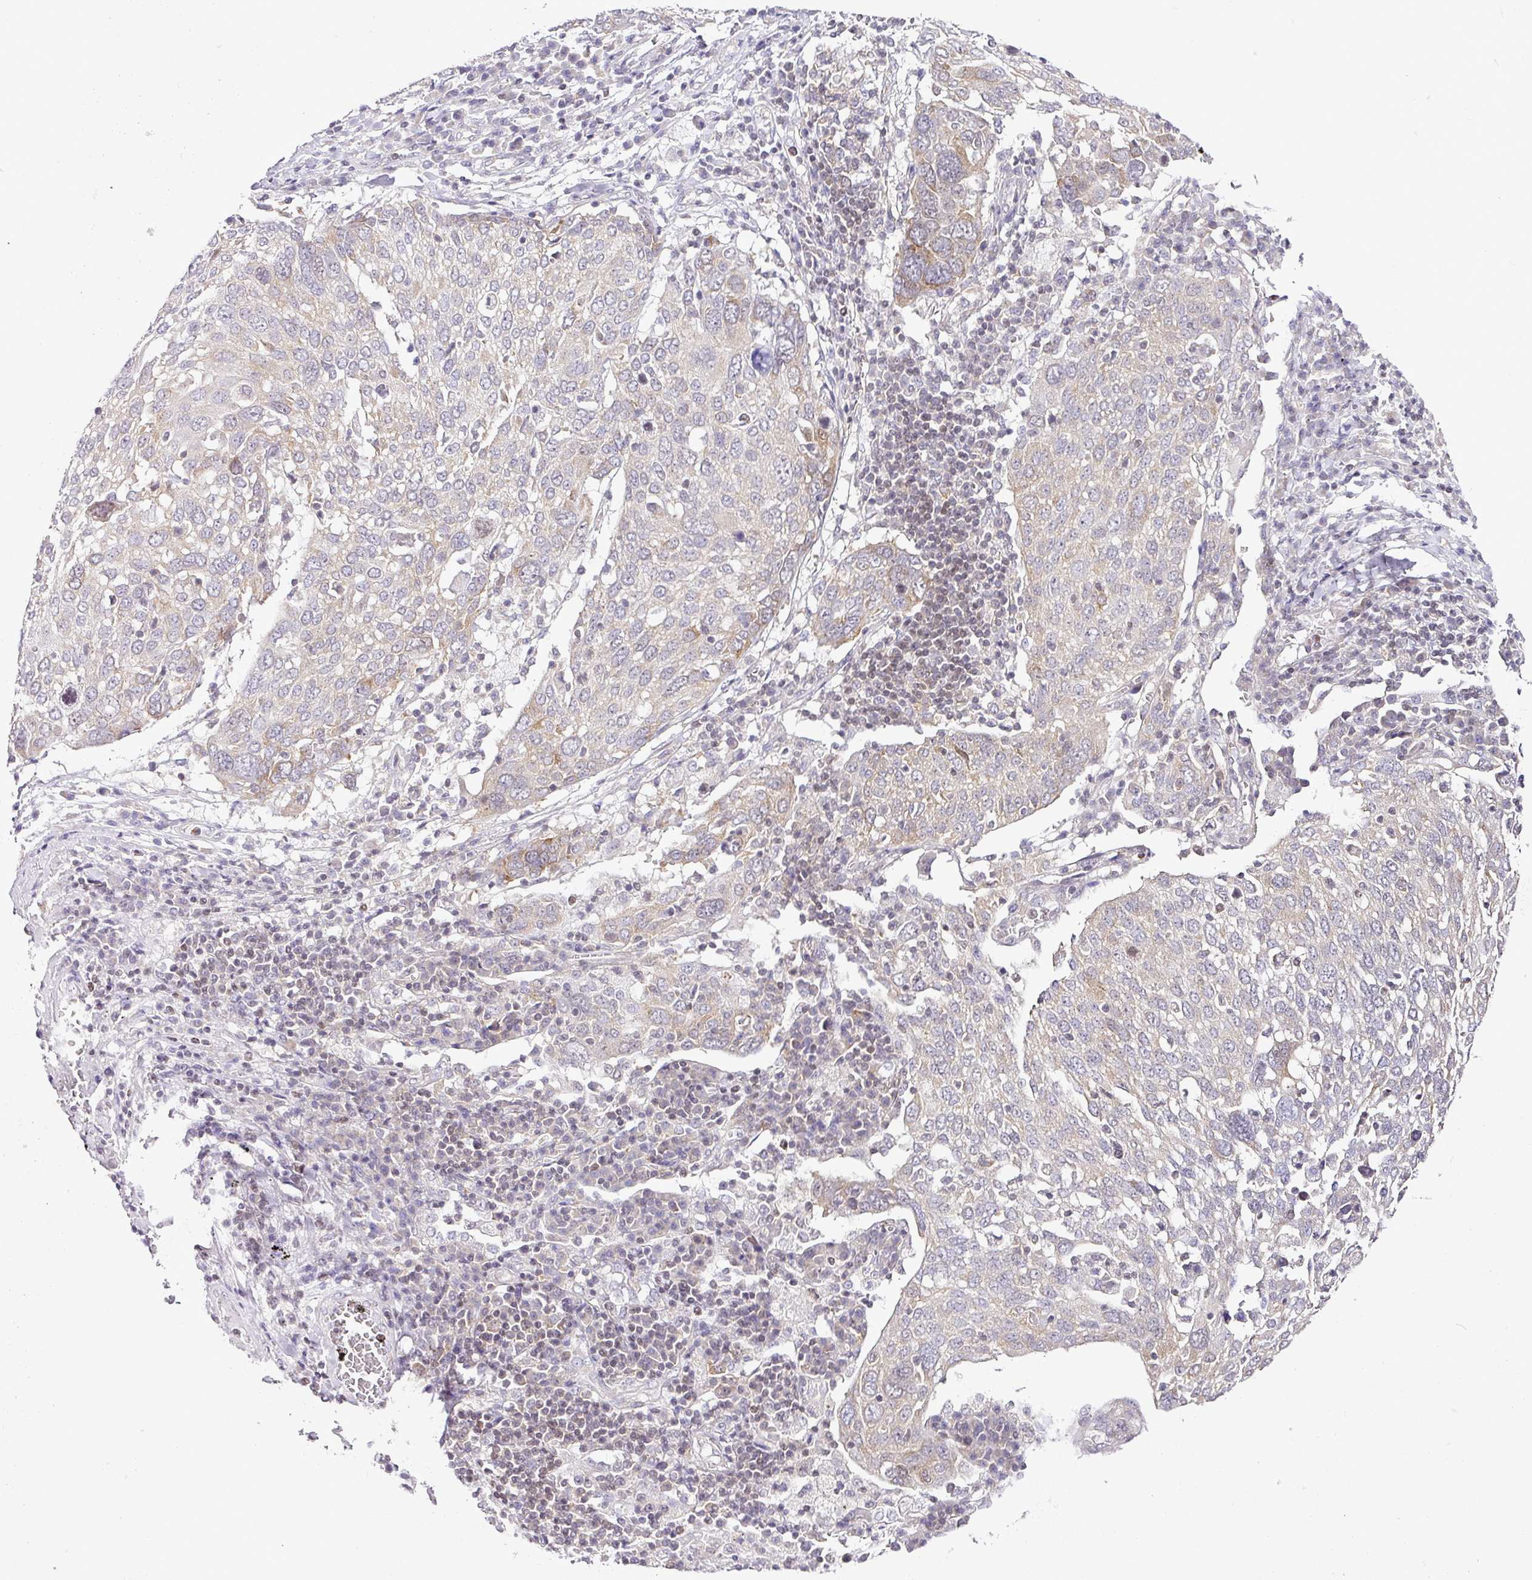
{"staining": {"intensity": "weak", "quantity": "<25%", "location": "cytoplasmic/membranous"}, "tissue": "lung cancer", "cell_type": "Tumor cells", "image_type": "cancer", "snomed": [{"axis": "morphology", "description": "Squamous cell carcinoma, NOS"}, {"axis": "topography", "description": "Lung"}], "caption": "Lung cancer (squamous cell carcinoma) stained for a protein using IHC displays no staining tumor cells.", "gene": "FAM32A", "patient": {"sex": "male", "age": 65}}